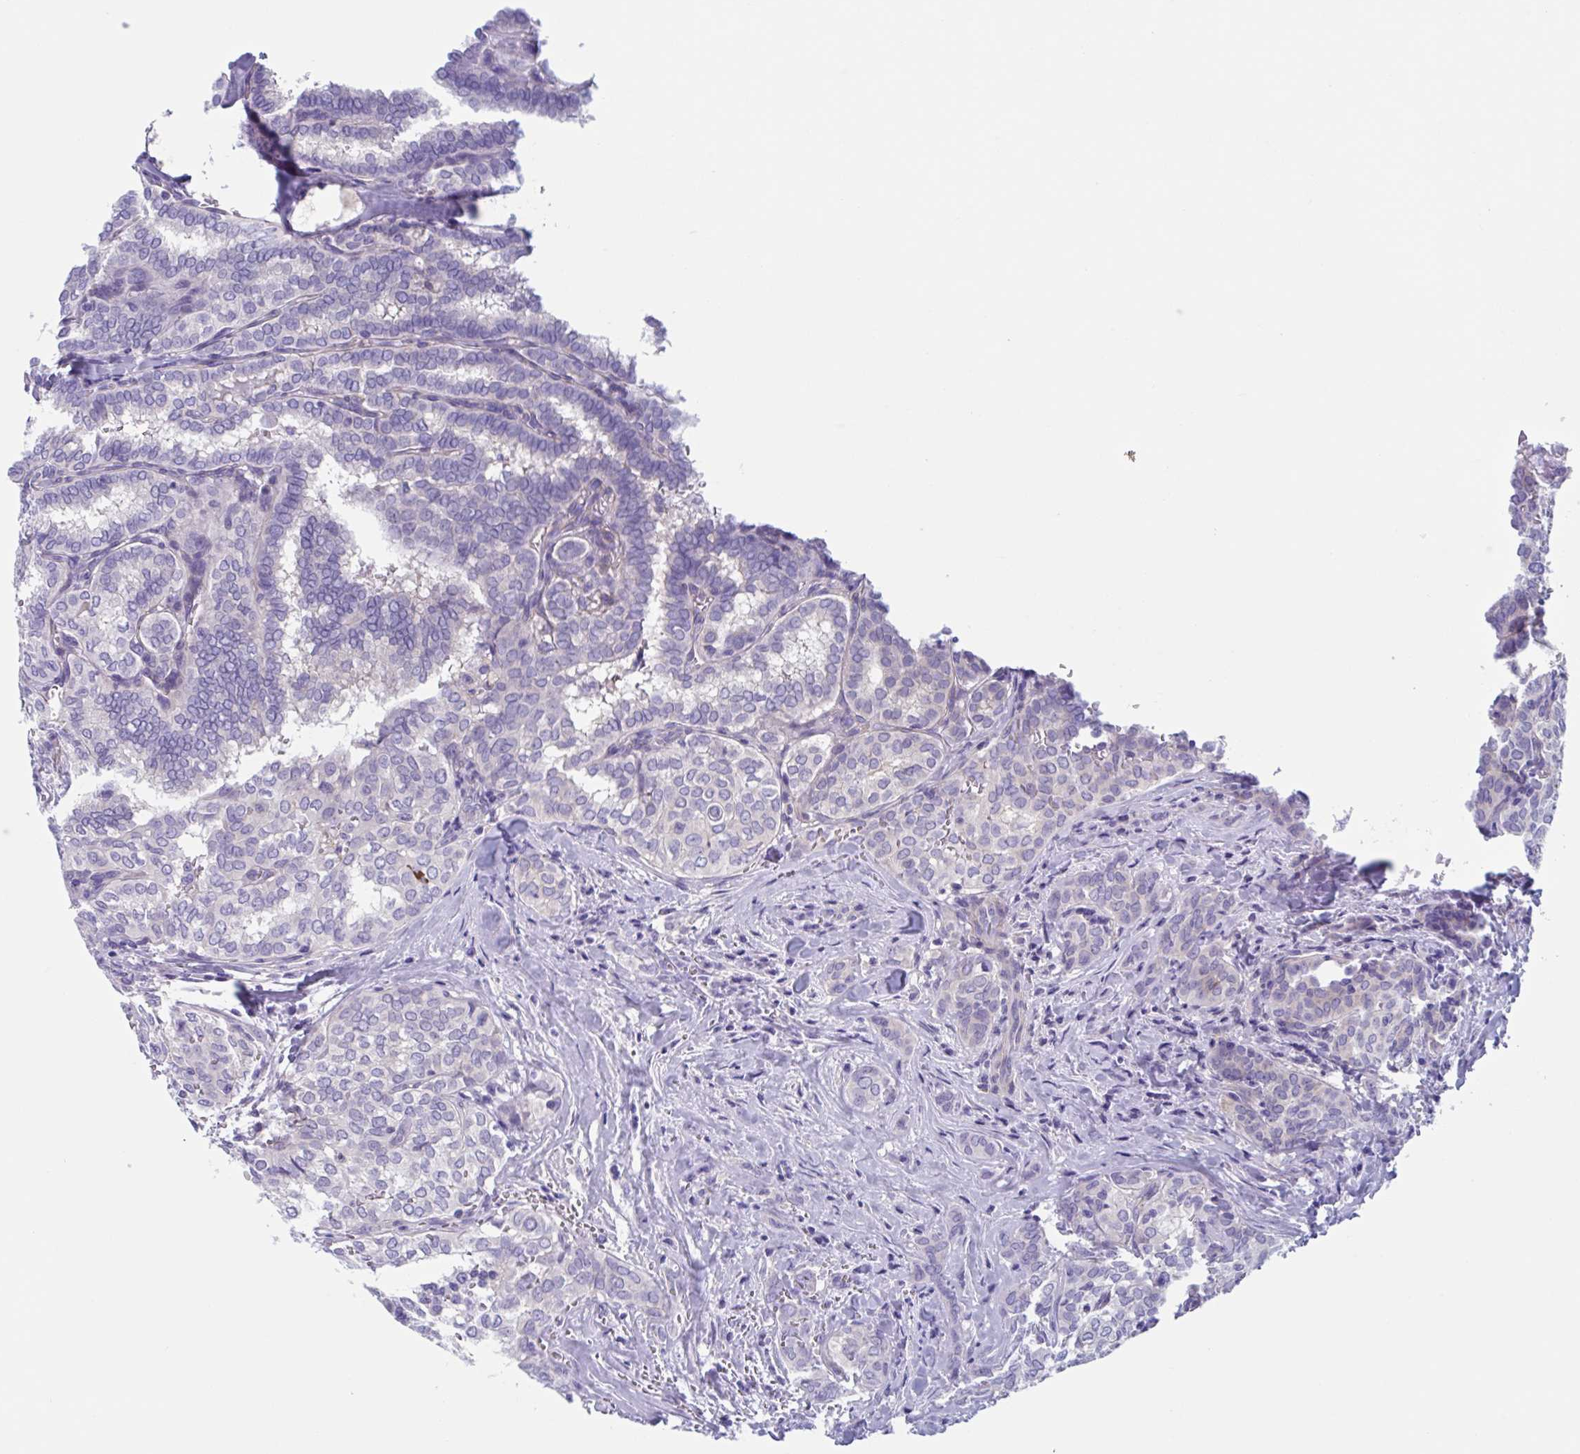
{"staining": {"intensity": "negative", "quantity": "none", "location": "none"}, "tissue": "thyroid cancer", "cell_type": "Tumor cells", "image_type": "cancer", "snomed": [{"axis": "morphology", "description": "Papillary adenocarcinoma, NOS"}, {"axis": "topography", "description": "Thyroid gland"}], "caption": "A micrograph of human papillary adenocarcinoma (thyroid) is negative for staining in tumor cells. (DAB (3,3'-diaminobenzidine) immunohistochemistry with hematoxylin counter stain).", "gene": "LPIN3", "patient": {"sex": "female", "age": 30}}